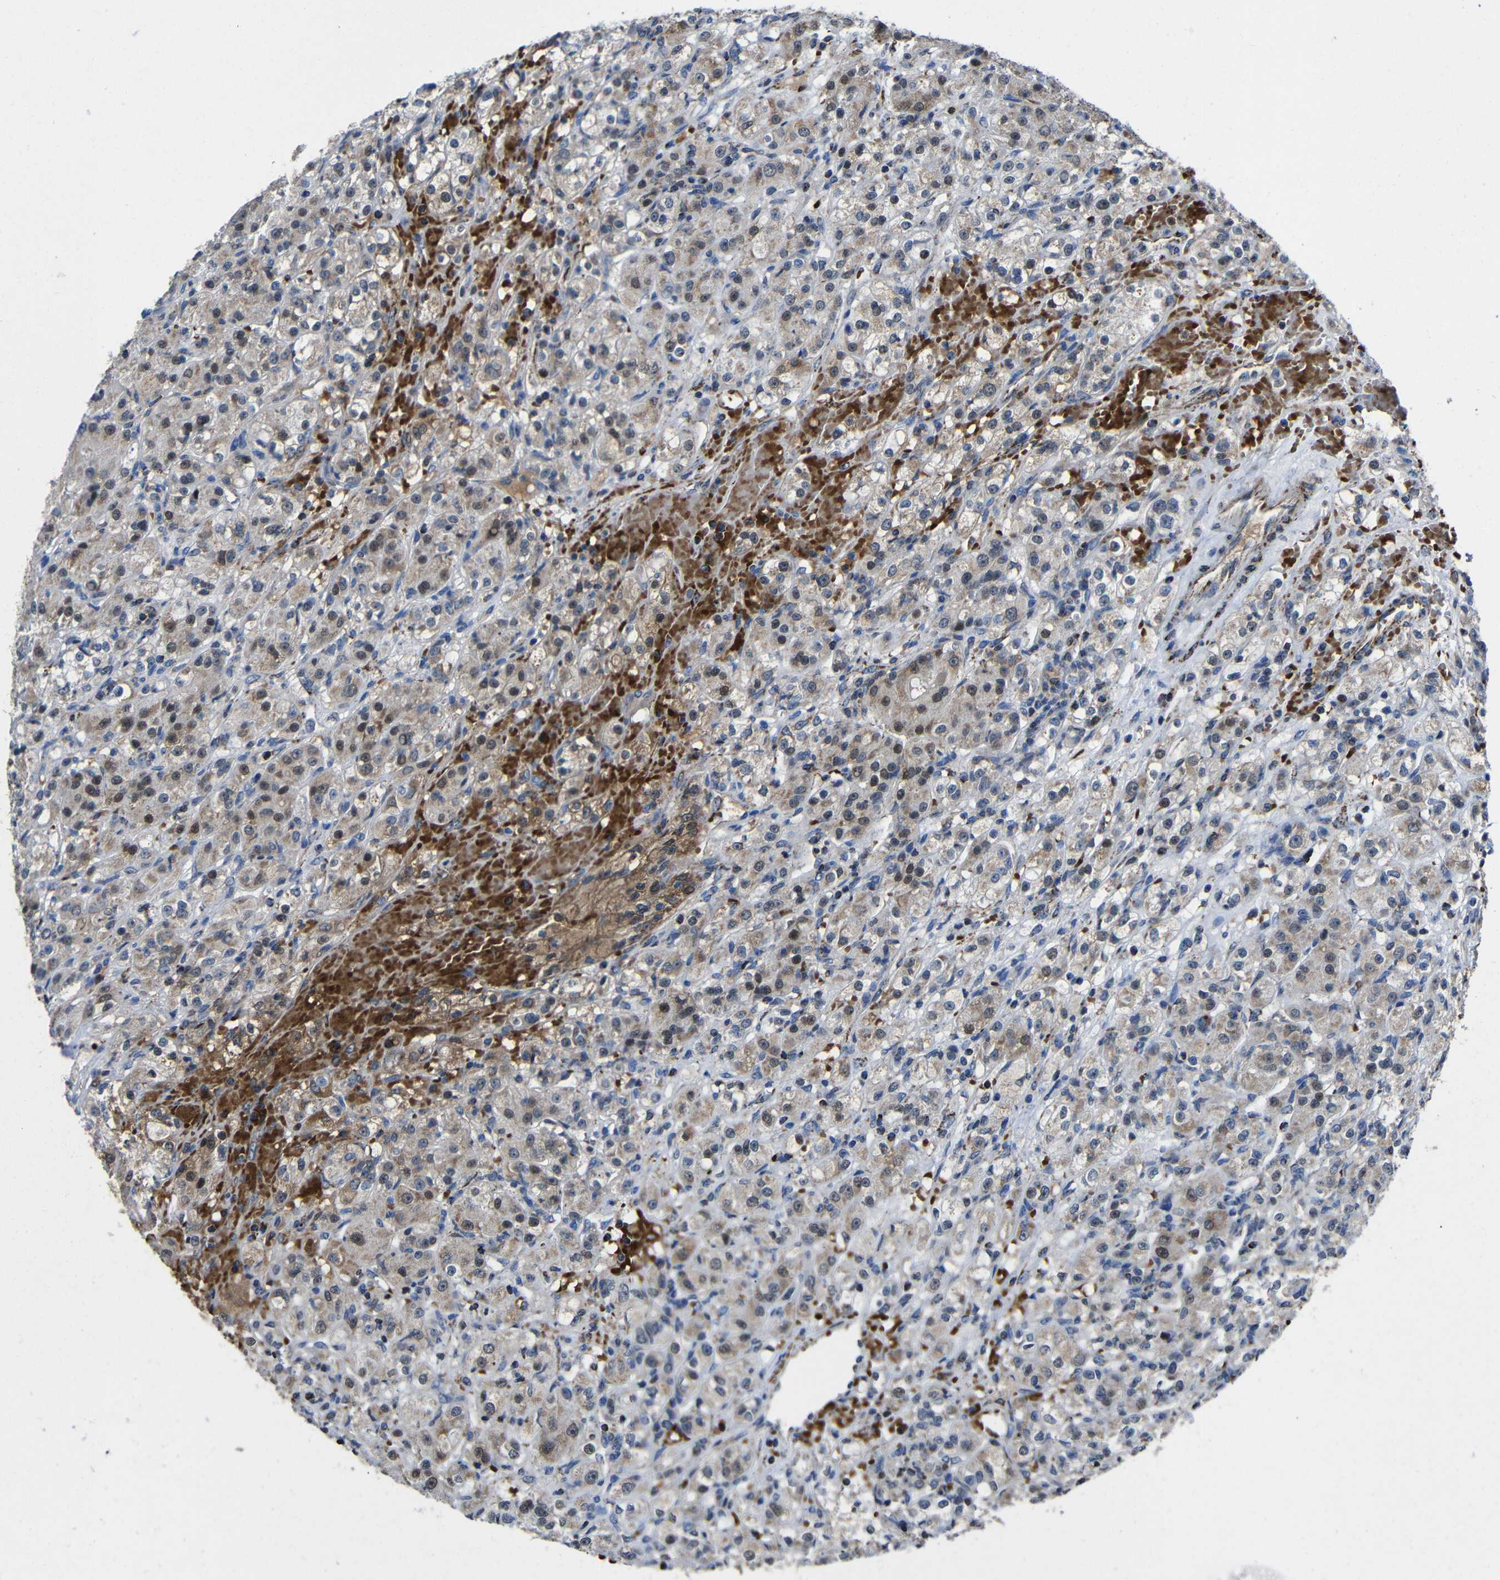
{"staining": {"intensity": "weak", "quantity": "25%-75%", "location": "cytoplasmic/membranous,nuclear"}, "tissue": "renal cancer", "cell_type": "Tumor cells", "image_type": "cancer", "snomed": [{"axis": "morphology", "description": "Normal tissue, NOS"}, {"axis": "morphology", "description": "Adenocarcinoma, NOS"}, {"axis": "topography", "description": "Kidney"}], "caption": "An image showing weak cytoplasmic/membranous and nuclear expression in approximately 25%-75% of tumor cells in renal cancer (adenocarcinoma), as visualized by brown immunohistochemical staining.", "gene": "CA5B", "patient": {"sex": "male", "age": 61}}